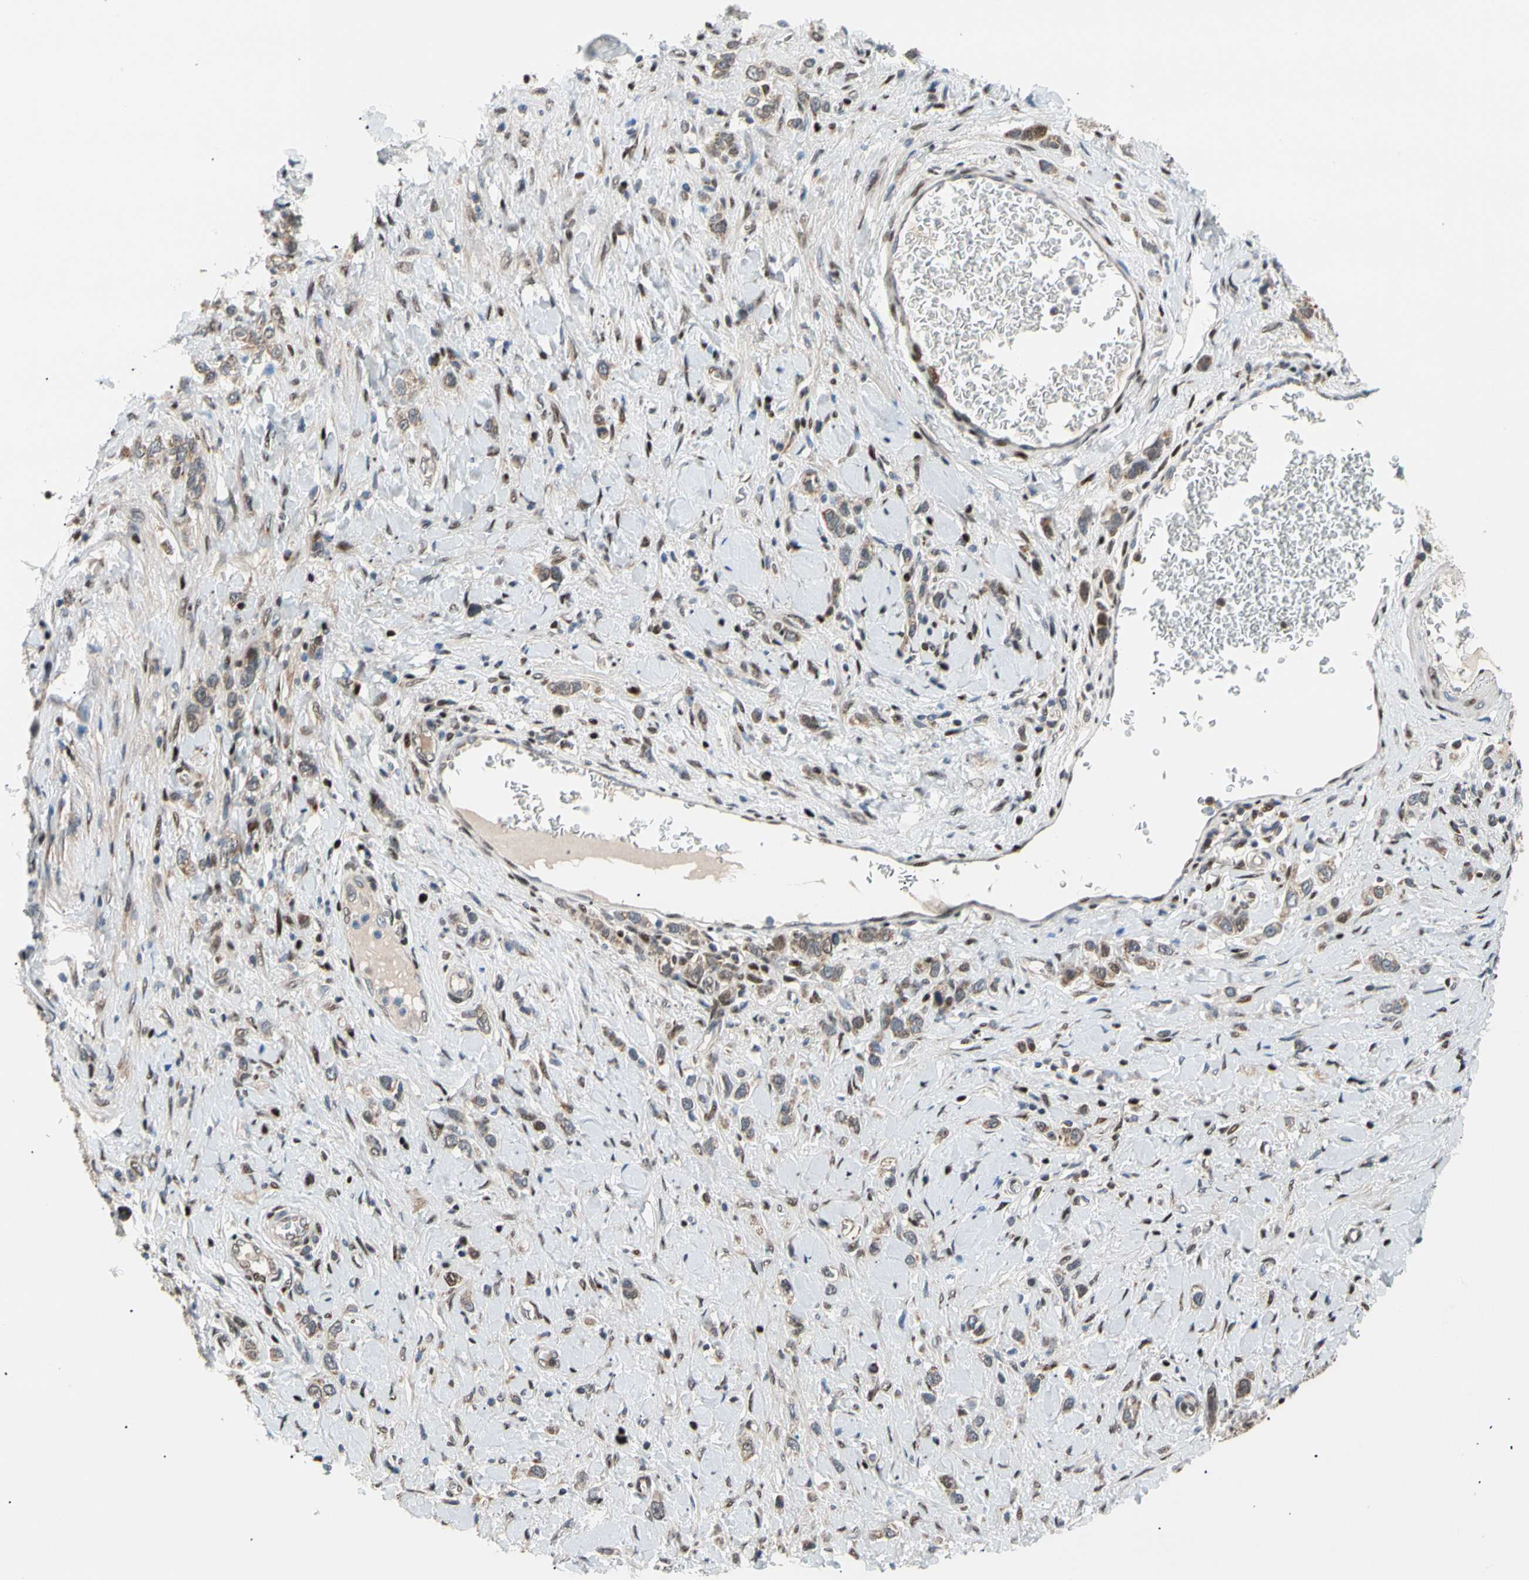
{"staining": {"intensity": "moderate", "quantity": ">75%", "location": "cytoplasmic/membranous"}, "tissue": "stomach cancer", "cell_type": "Tumor cells", "image_type": "cancer", "snomed": [{"axis": "morphology", "description": "Normal tissue, NOS"}, {"axis": "morphology", "description": "Adenocarcinoma, NOS"}, {"axis": "topography", "description": "Stomach, upper"}, {"axis": "topography", "description": "Stomach"}], "caption": "IHC (DAB (3,3'-diaminobenzidine)) staining of stomach adenocarcinoma exhibits moderate cytoplasmic/membranous protein staining in approximately >75% of tumor cells.", "gene": "E2F1", "patient": {"sex": "female", "age": 65}}